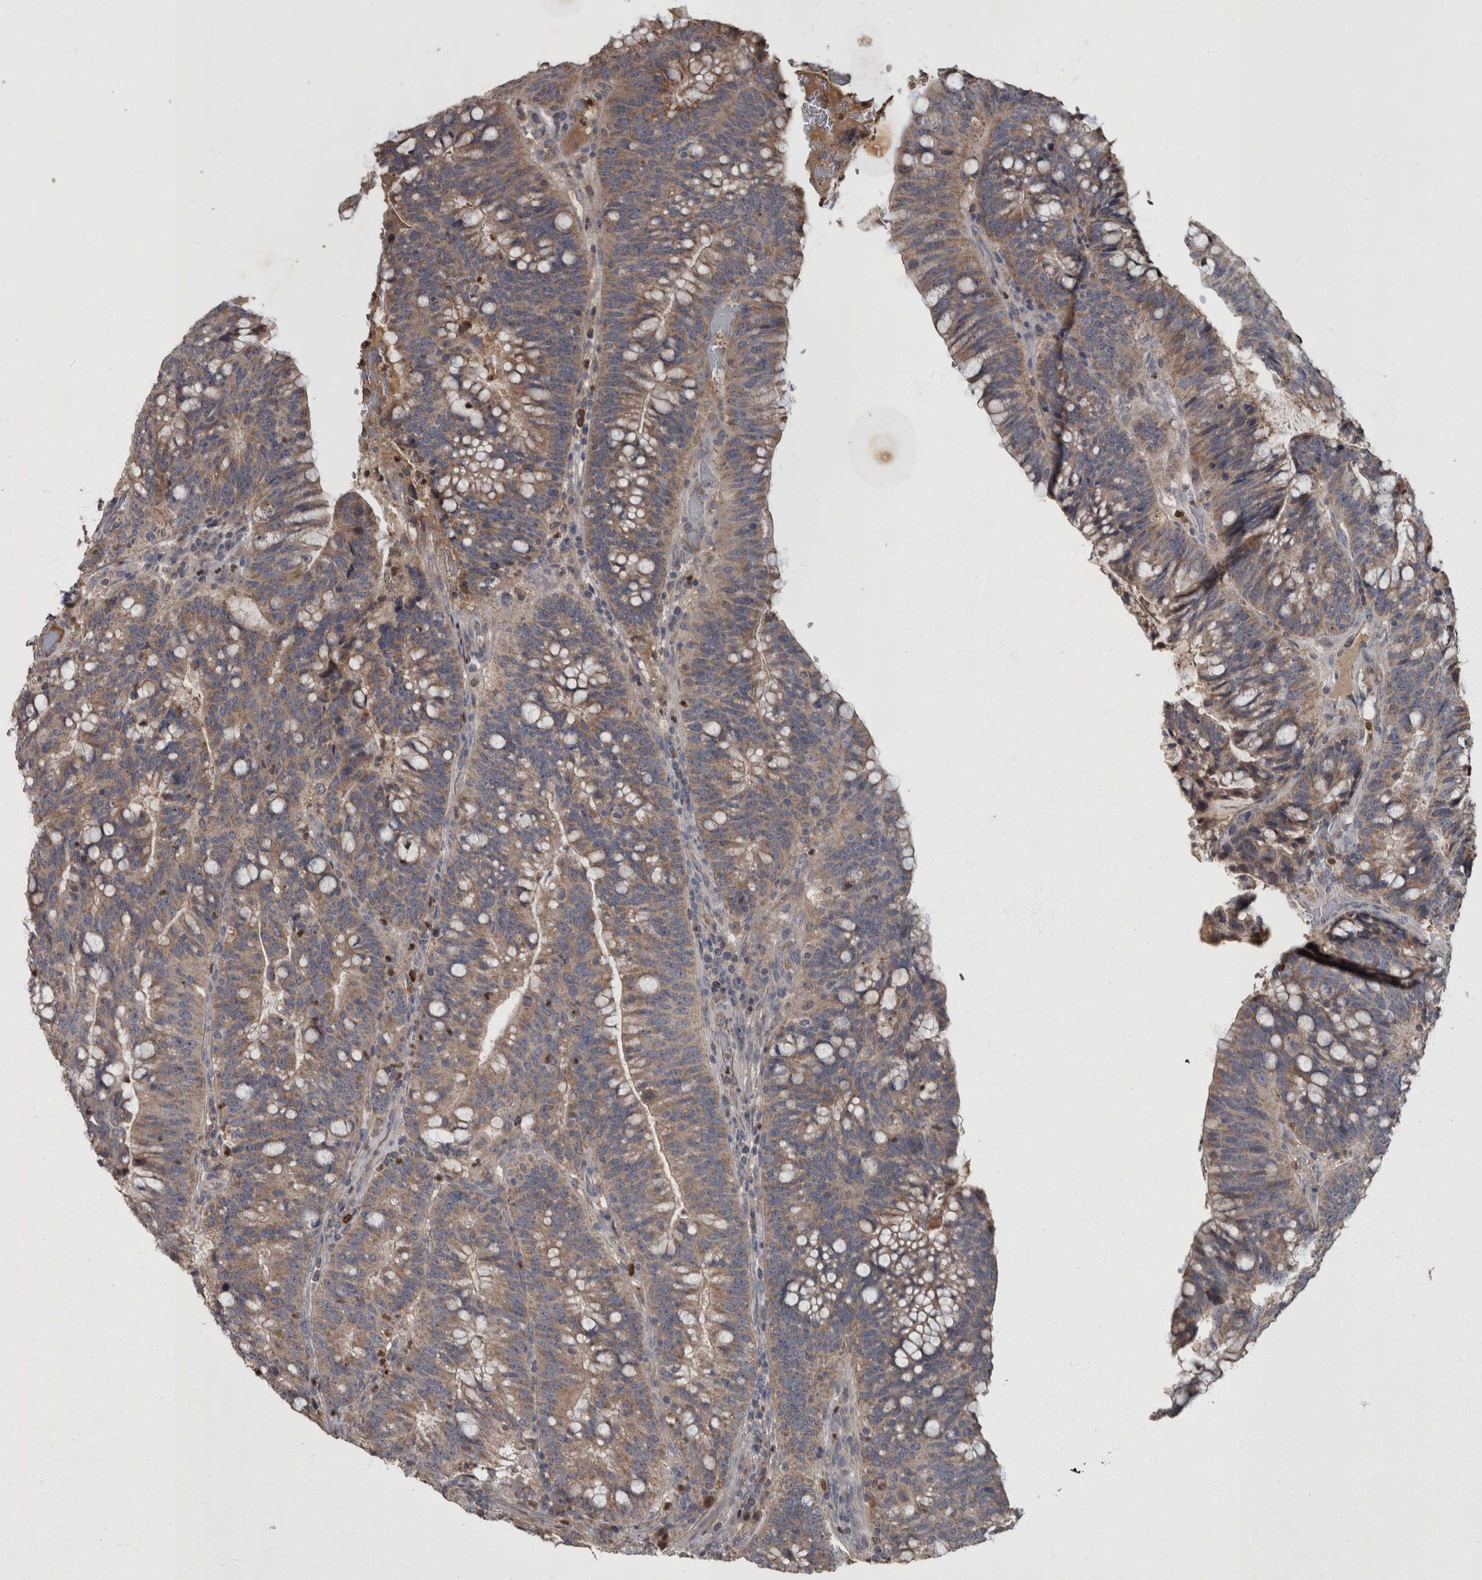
{"staining": {"intensity": "weak", "quantity": ">75%", "location": "cytoplasmic/membranous"}, "tissue": "colorectal cancer", "cell_type": "Tumor cells", "image_type": "cancer", "snomed": [{"axis": "morphology", "description": "Adenocarcinoma, NOS"}, {"axis": "topography", "description": "Colon"}], "caption": "This is a photomicrograph of immunohistochemistry (IHC) staining of colorectal cancer, which shows weak positivity in the cytoplasmic/membranous of tumor cells.", "gene": "PPP1R3C", "patient": {"sex": "female", "age": 66}}